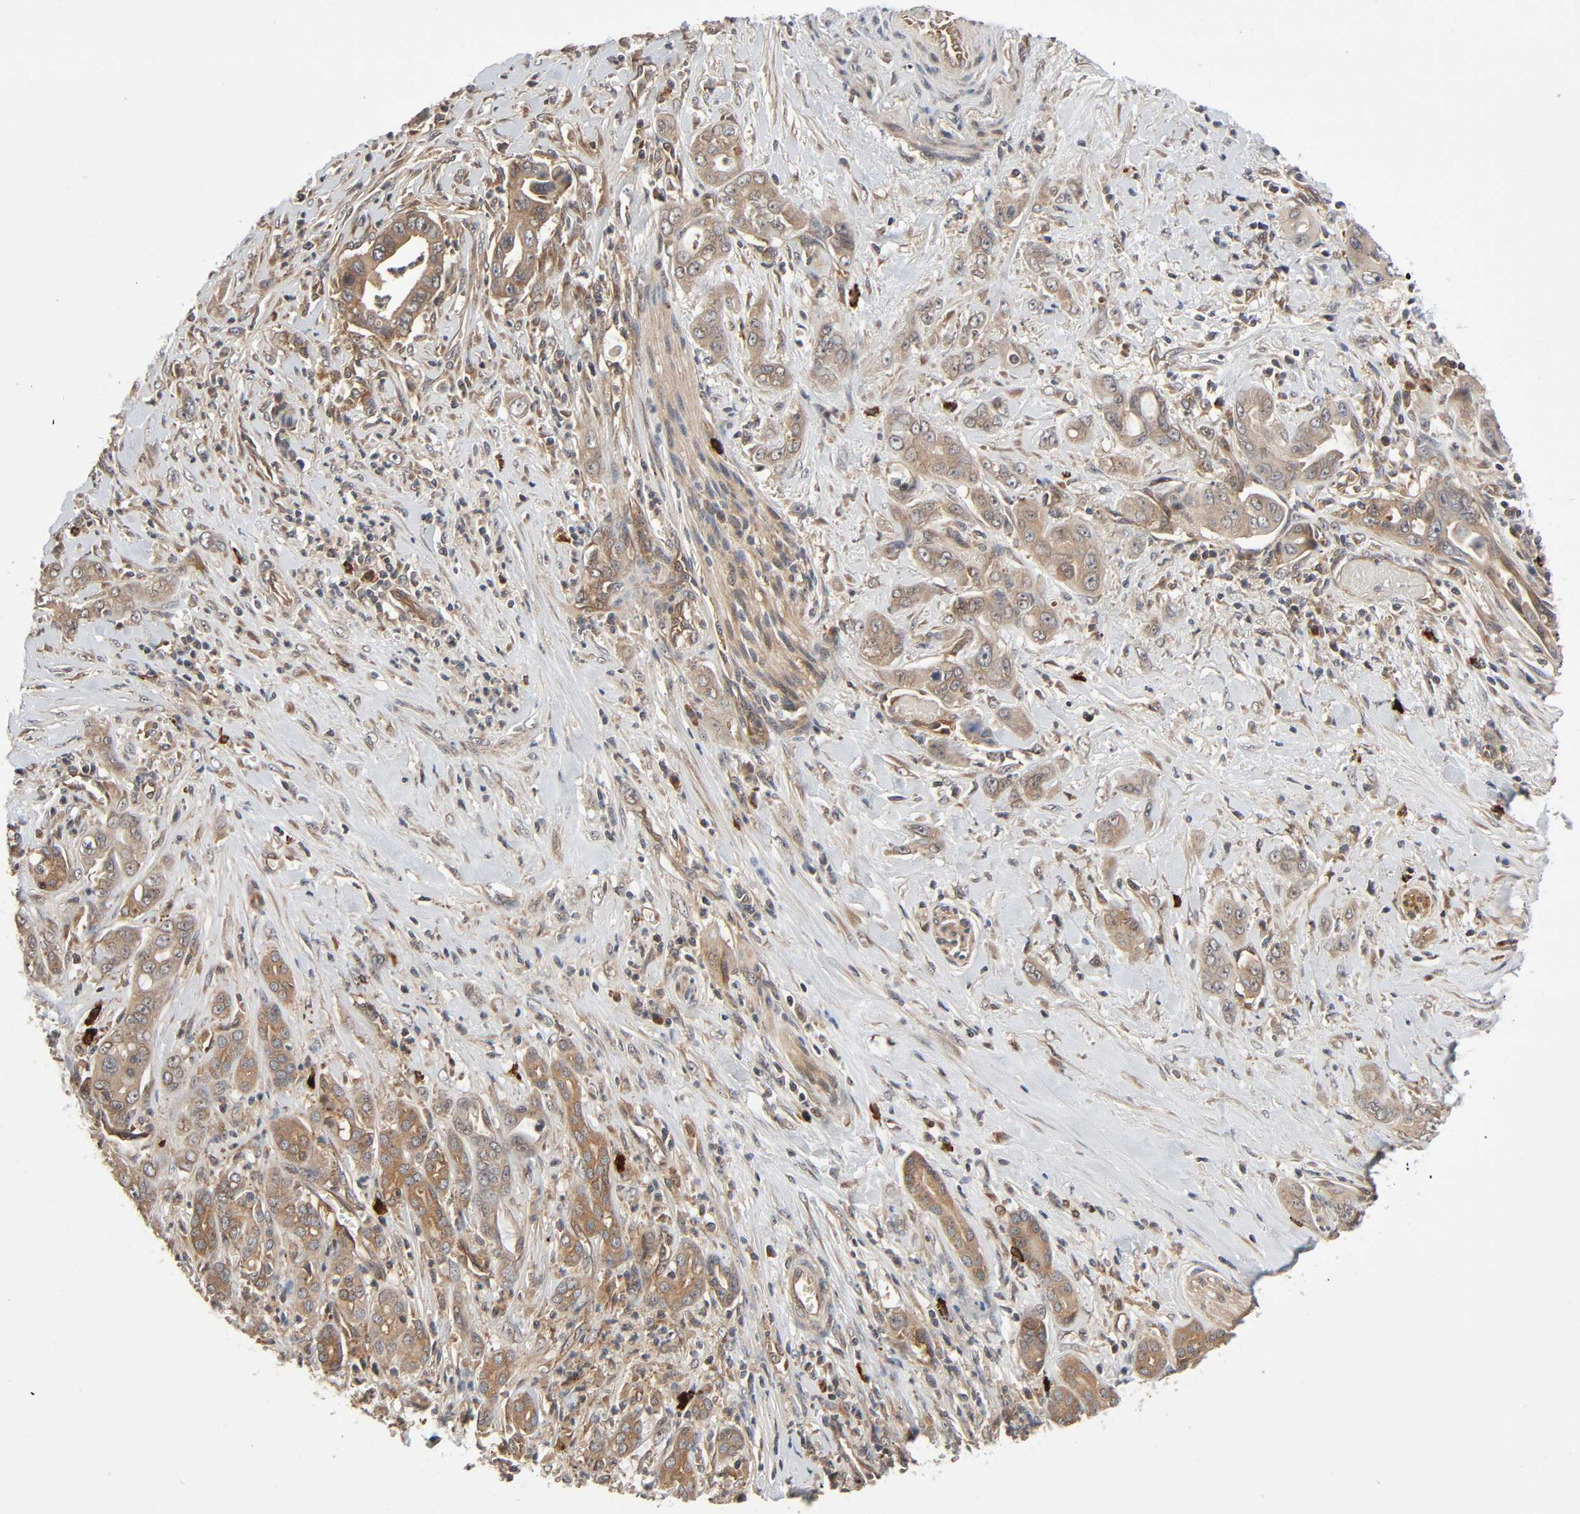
{"staining": {"intensity": "moderate", "quantity": ">75%", "location": "cytoplasmic/membranous"}, "tissue": "pancreatic cancer", "cell_type": "Tumor cells", "image_type": "cancer", "snomed": [{"axis": "morphology", "description": "Adenocarcinoma, NOS"}, {"axis": "topography", "description": "Pancreas"}], "caption": "Immunohistochemical staining of pancreatic adenocarcinoma shows moderate cytoplasmic/membranous protein staining in about >75% of tumor cells.", "gene": "PPP2R1B", "patient": {"sex": "male", "age": 59}}